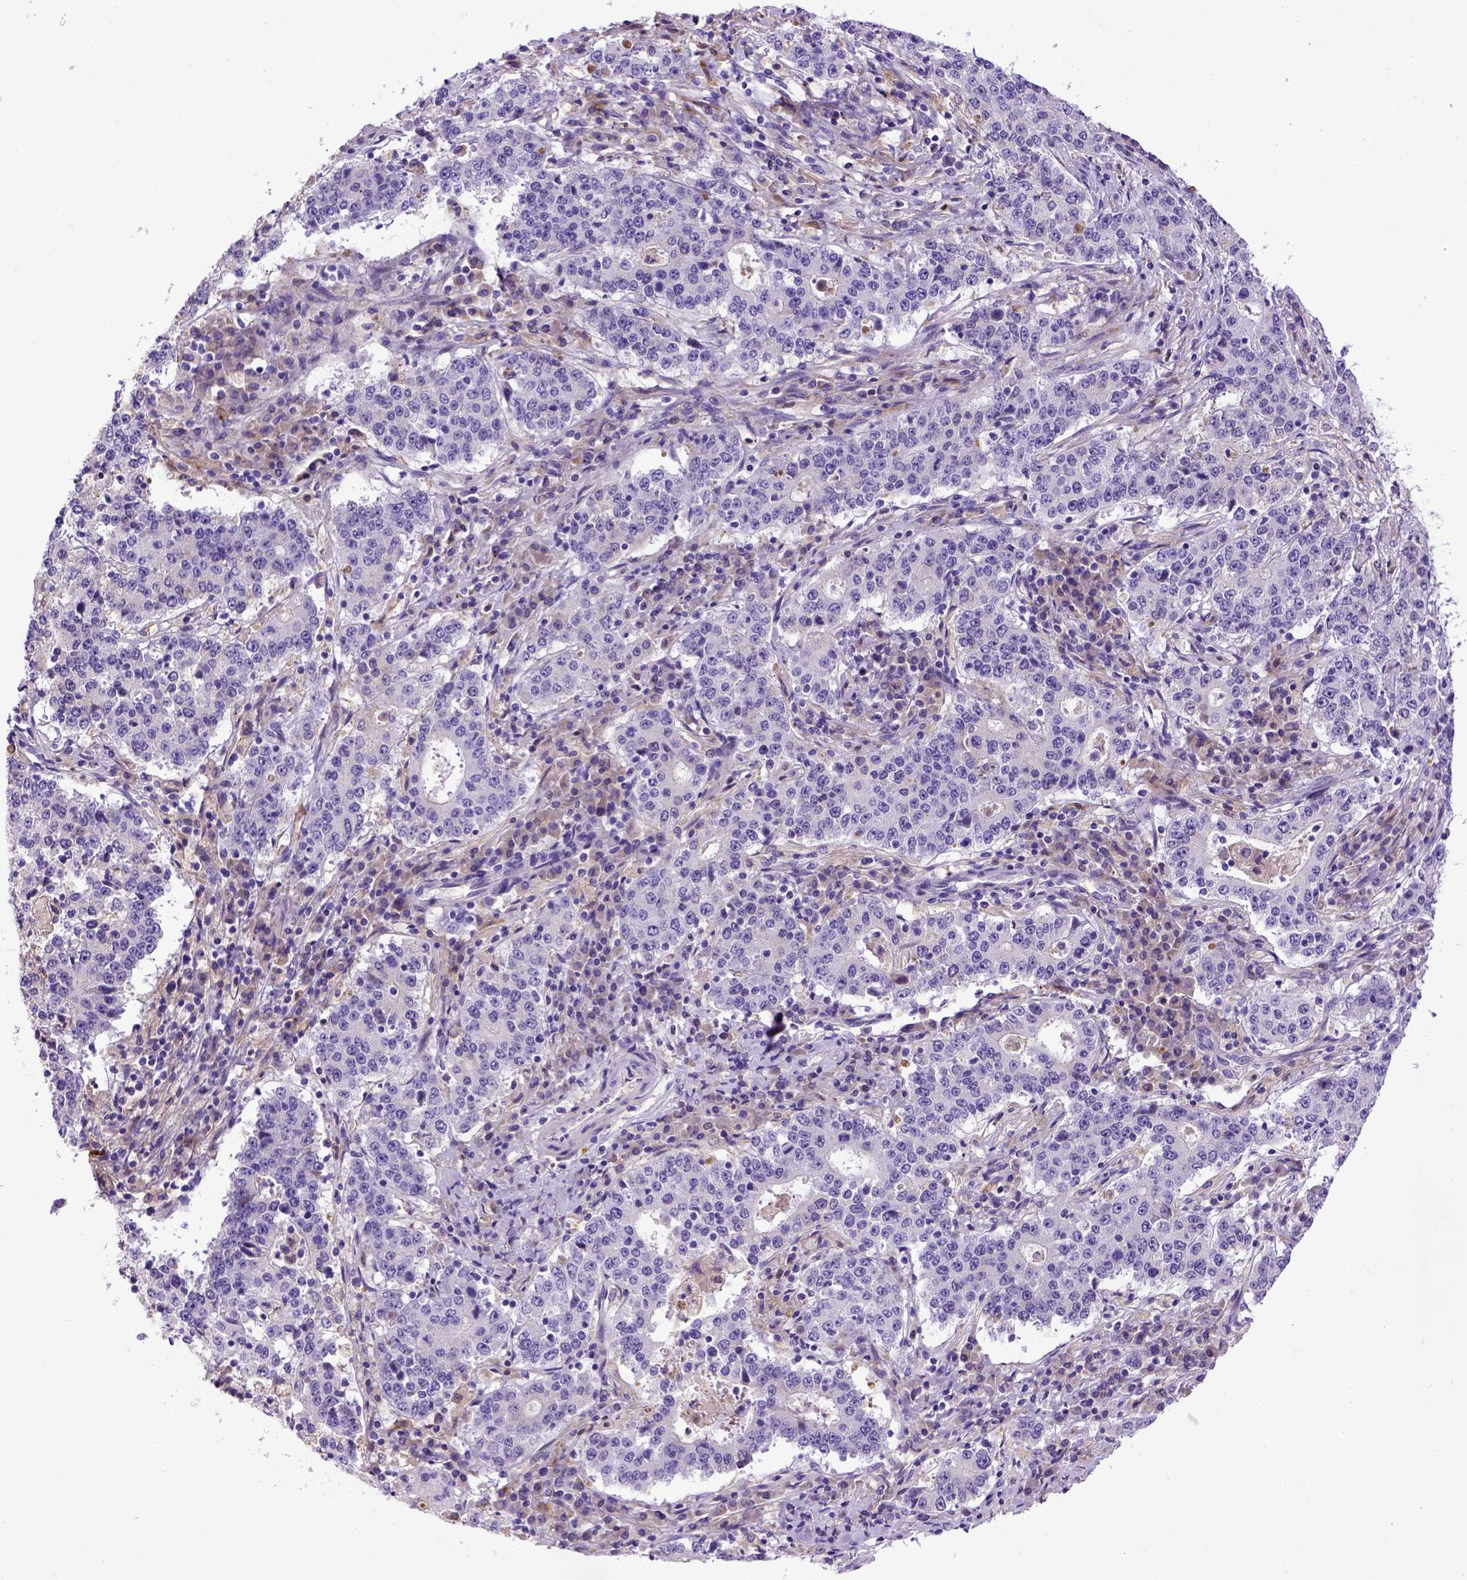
{"staining": {"intensity": "negative", "quantity": "none", "location": "none"}, "tissue": "stomach cancer", "cell_type": "Tumor cells", "image_type": "cancer", "snomed": [{"axis": "morphology", "description": "Adenocarcinoma, NOS"}, {"axis": "topography", "description": "Stomach"}], "caption": "Micrograph shows no significant protein expression in tumor cells of stomach adenocarcinoma.", "gene": "ADAM12", "patient": {"sex": "male", "age": 59}}